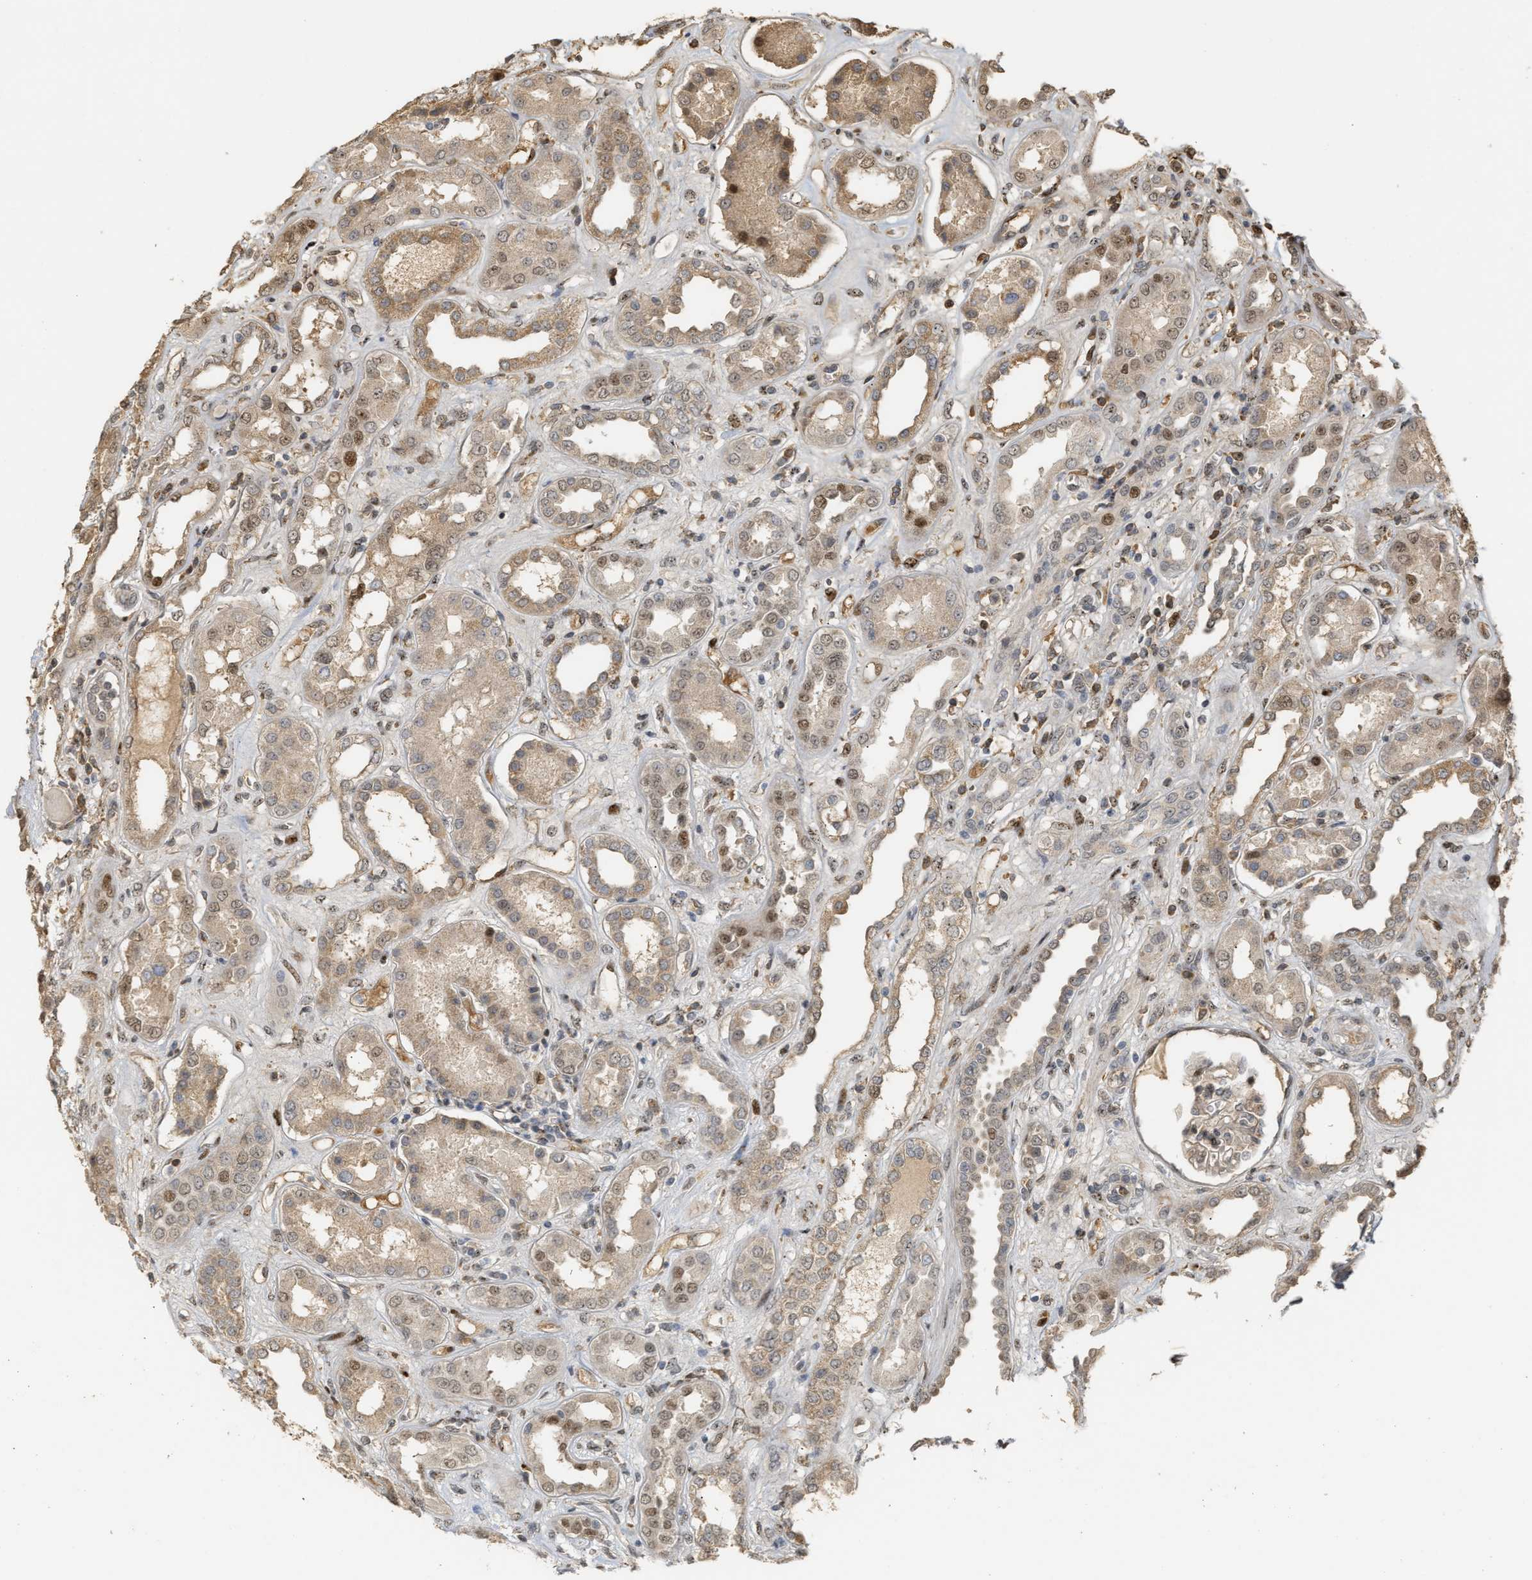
{"staining": {"intensity": "strong", "quantity": "25%-75%", "location": "nuclear"}, "tissue": "kidney", "cell_type": "Cells in glomeruli", "image_type": "normal", "snomed": [{"axis": "morphology", "description": "Normal tissue, NOS"}, {"axis": "topography", "description": "Kidney"}], "caption": "Immunohistochemical staining of normal kidney reveals high levels of strong nuclear staining in approximately 25%-75% of cells in glomeruli. The staining was performed using DAB, with brown indicating positive protein expression. Nuclei are stained blue with hematoxylin.", "gene": "ZFAND5", "patient": {"sex": "male", "age": 59}}